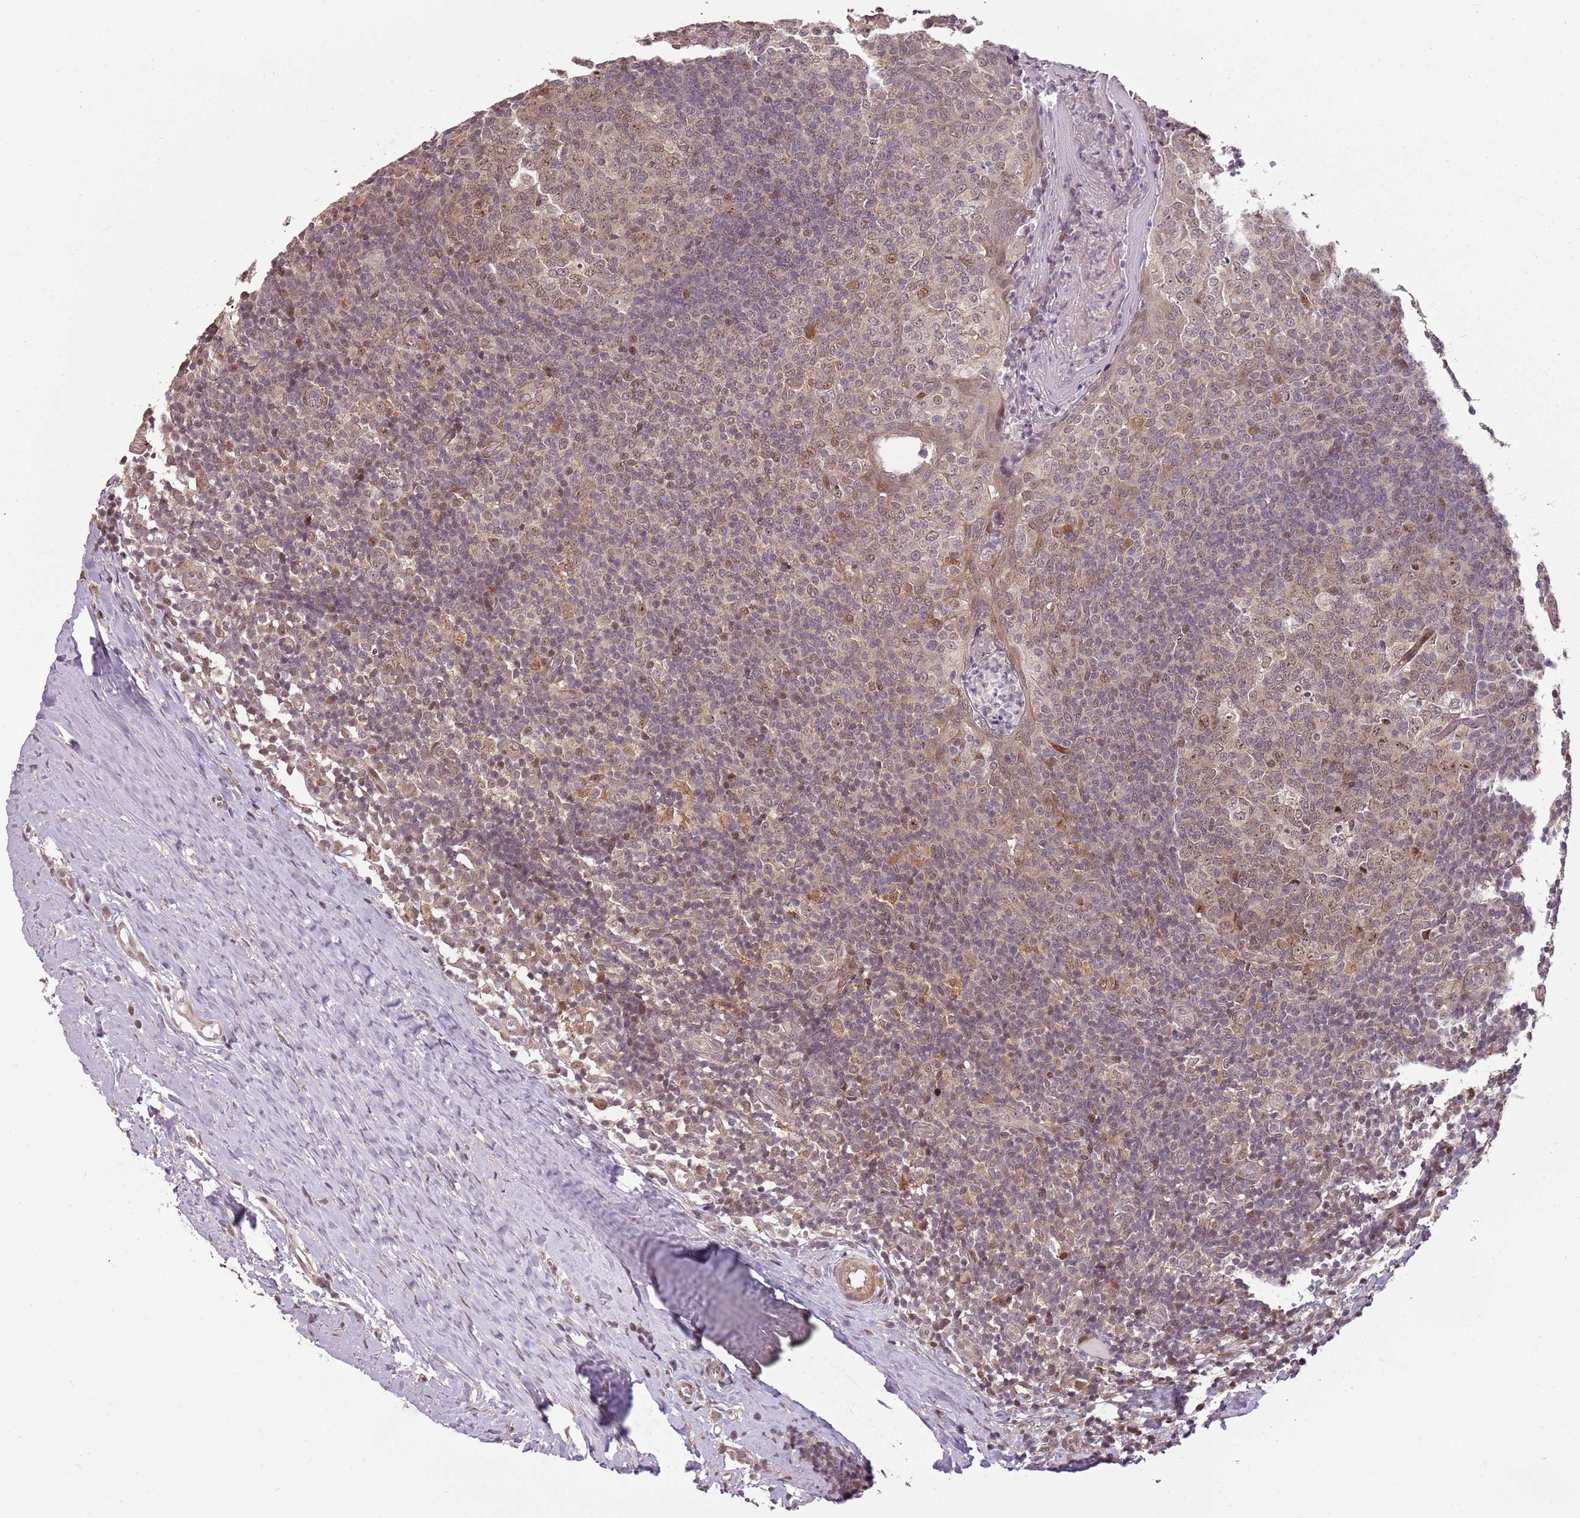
{"staining": {"intensity": "weak", "quantity": "25%-75%", "location": "cytoplasmic/membranous,nuclear"}, "tissue": "tonsil", "cell_type": "Germinal center cells", "image_type": "normal", "snomed": [{"axis": "morphology", "description": "Normal tissue, NOS"}, {"axis": "topography", "description": "Tonsil"}], "caption": "Benign tonsil was stained to show a protein in brown. There is low levels of weak cytoplasmic/membranous,nuclear positivity in approximately 25%-75% of germinal center cells. (DAB IHC, brown staining for protein, blue staining for nuclei).", "gene": "CHURC1", "patient": {"sex": "female", "age": 19}}